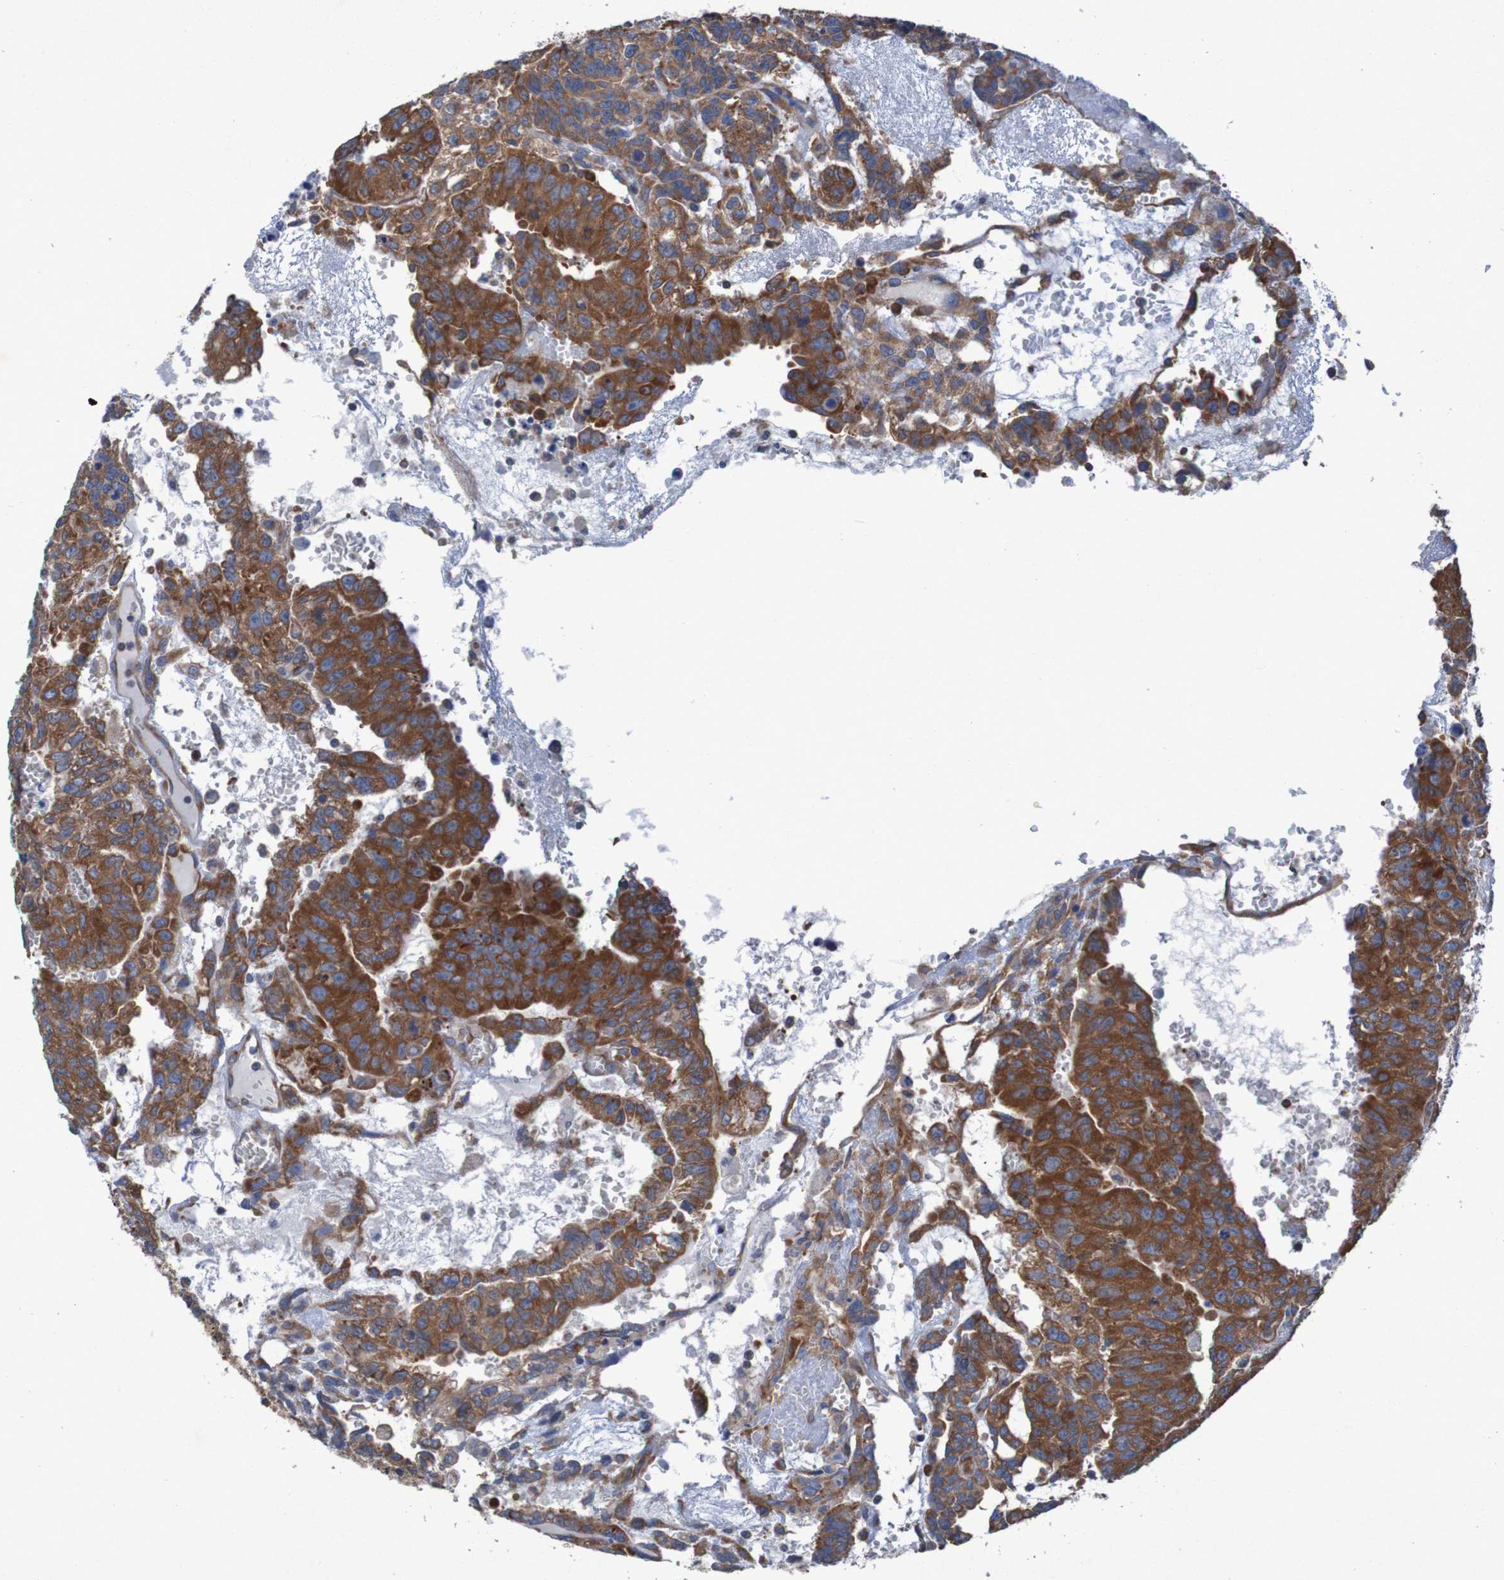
{"staining": {"intensity": "strong", "quantity": ">75%", "location": "cytoplasmic/membranous"}, "tissue": "testis cancer", "cell_type": "Tumor cells", "image_type": "cancer", "snomed": [{"axis": "morphology", "description": "Seminoma, NOS"}, {"axis": "morphology", "description": "Carcinoma, Embryonal, NOS"}, {"axis": "topography", "description": "Testis"}], "caption": "Human testis cancer stained with a protein marker reveals strong staining in tumor cells.", "gene": "RPL10", "patient": {"sex": "male", "age": 52}}